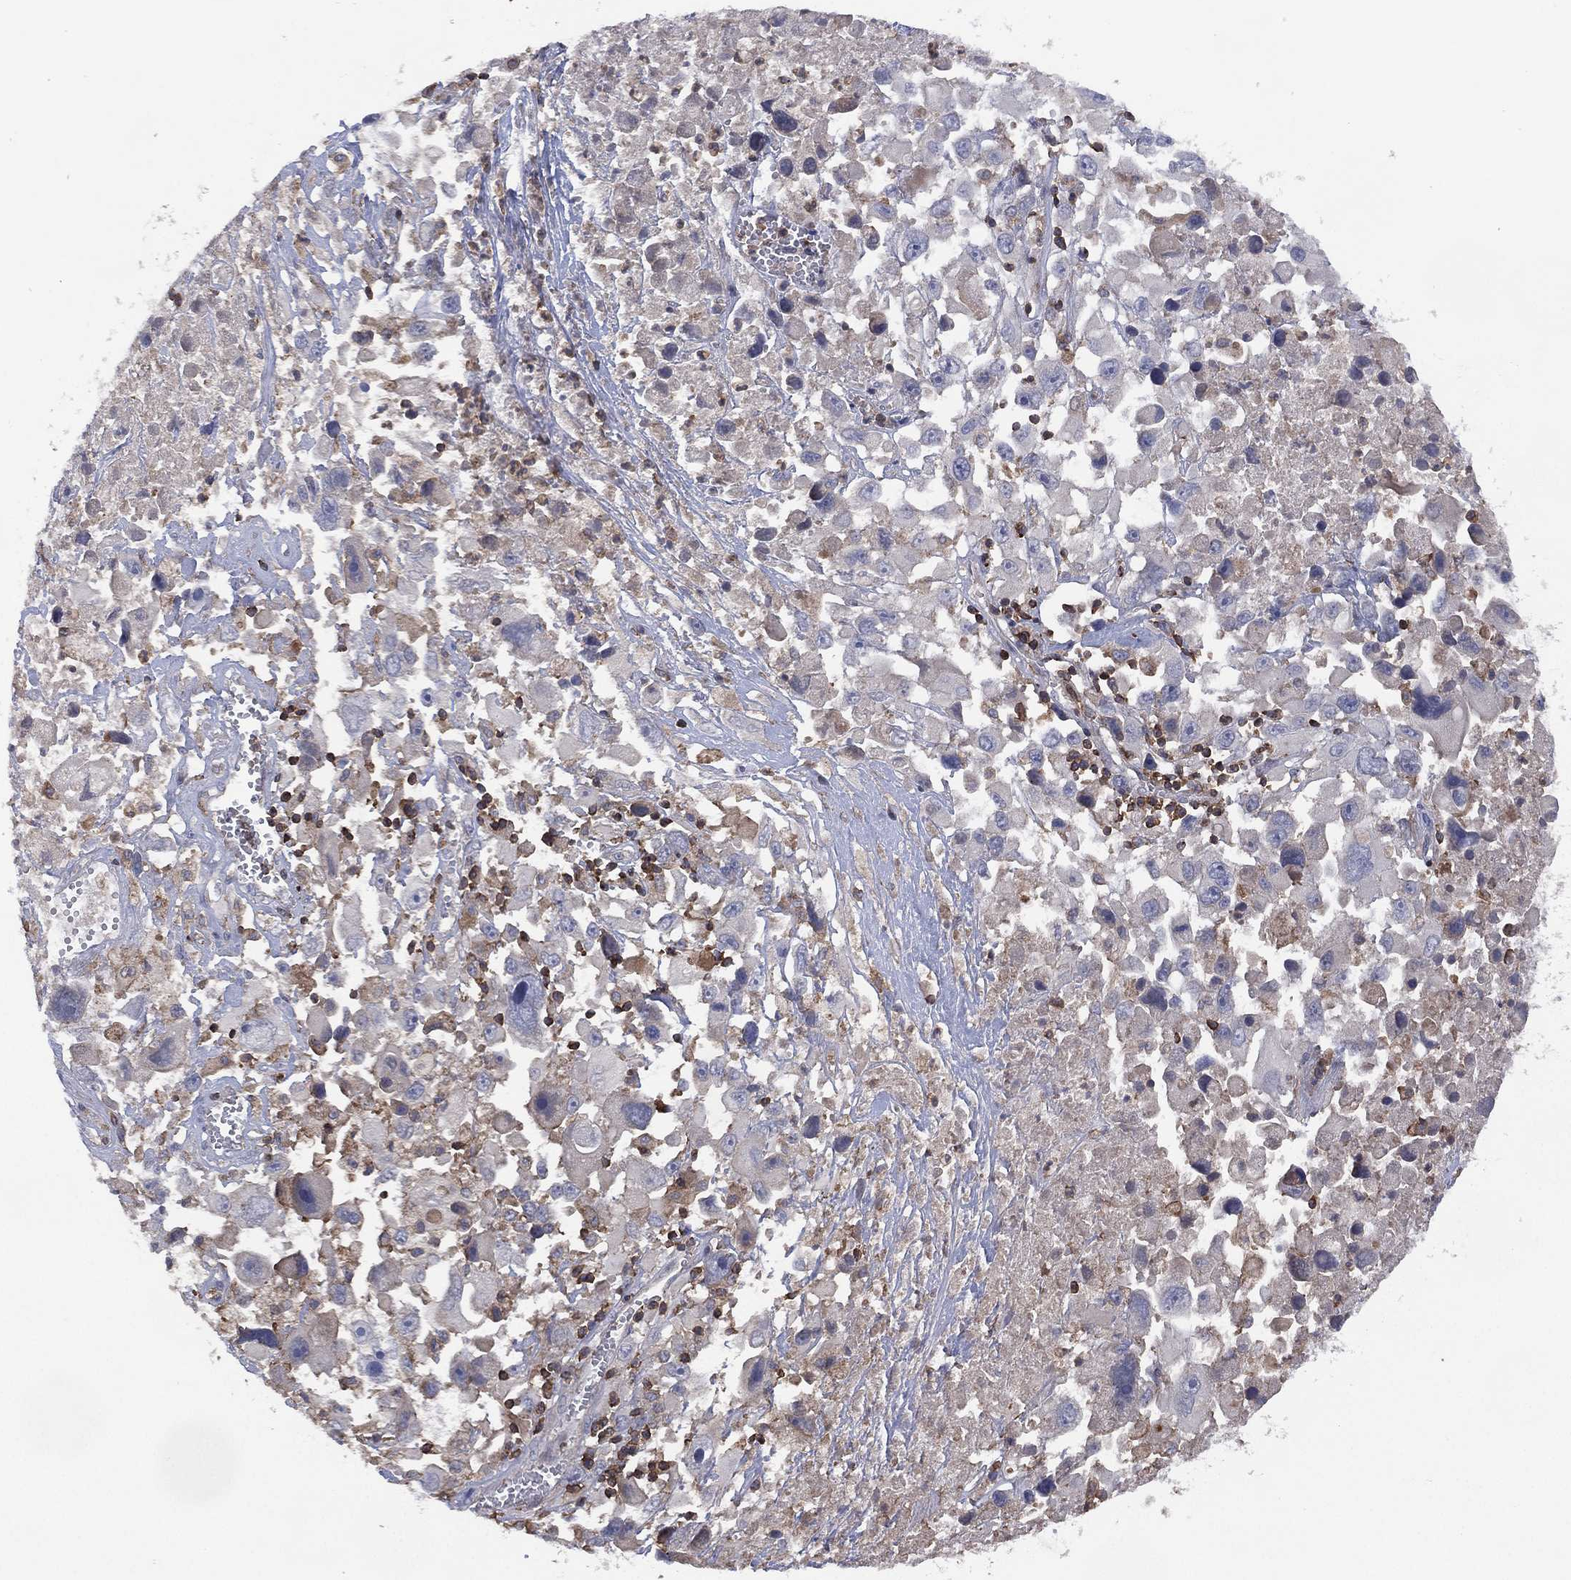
{"staining": {"intensity": "negative", "quantity": "none", "location": "none"}, "tissue": "melanoma", "cell_type": "Tumor cells", "image_type": "cancer", "snomed": [{"axis": "morphology", "description": "Malignant melanoma, Metastatic site"}, {"axis": "topography", "description": "Soft tissue"}], "caption": "The immunohistochemistry image has no significant positivity in tumor cells of malignant melanoma (metastatic site) tissue.", "gene": "DOCK8", "patient": {"sex": "male", "age": 50}}